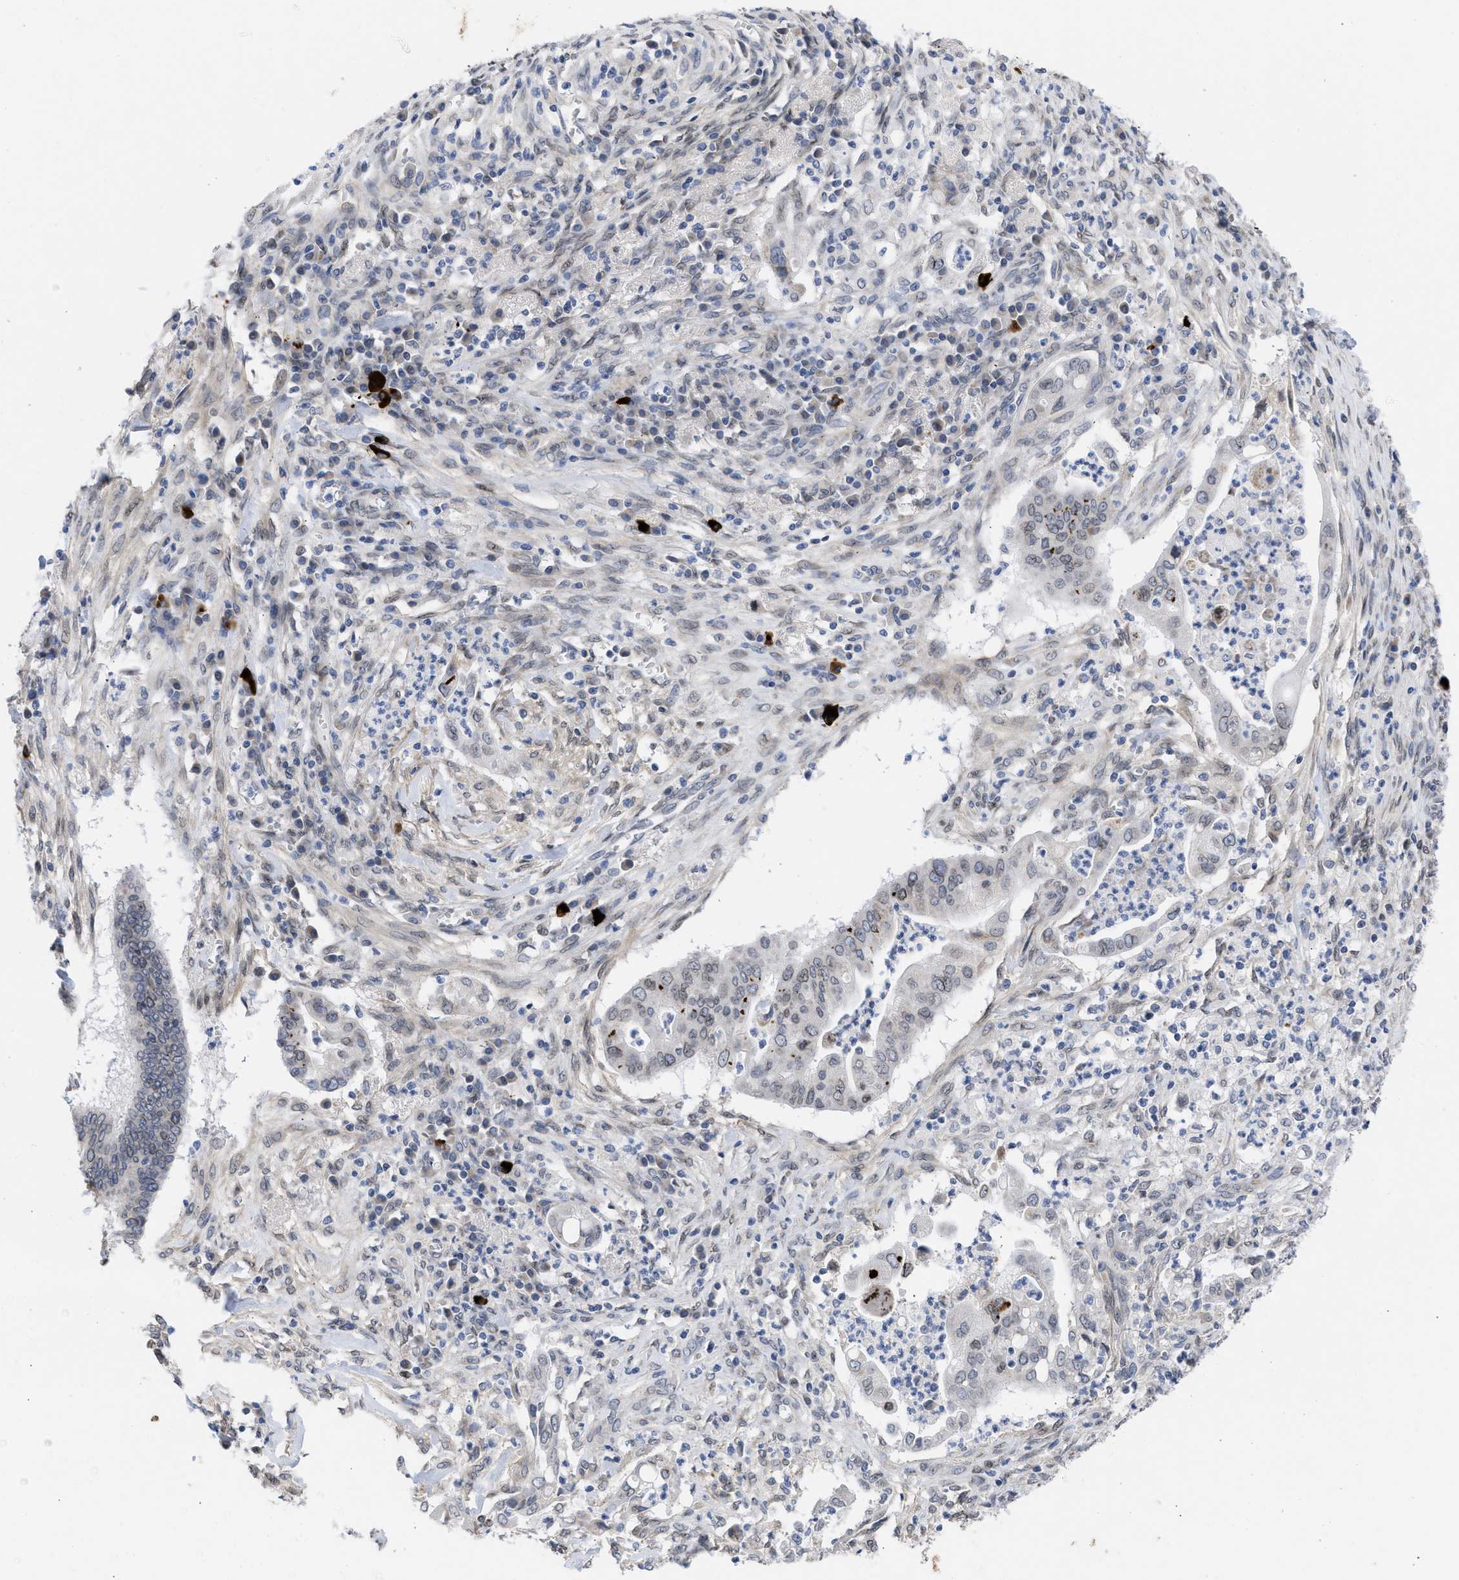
{"staining": {"intensity": "weak", "quantity": "<25%", "location": "nuclear"}, "tissue": "cervical cancer", "cell_type": "Tumor cells", "image_type": "cancer", "snomed": [{"axis": "morphology", "description": "Adenocarcinoma, NOS"}, {"axis": "topography", "description": "Cervix"}], "caption": "IHC image of neoplastic tissue: human cervical adenocarcinoma stained with DAB (3,3'-diaminobenzidine) shows no significant protein staining in tumor cells.", "gene": "NUP35", "patient": {"sex": "female", "age": 44}}